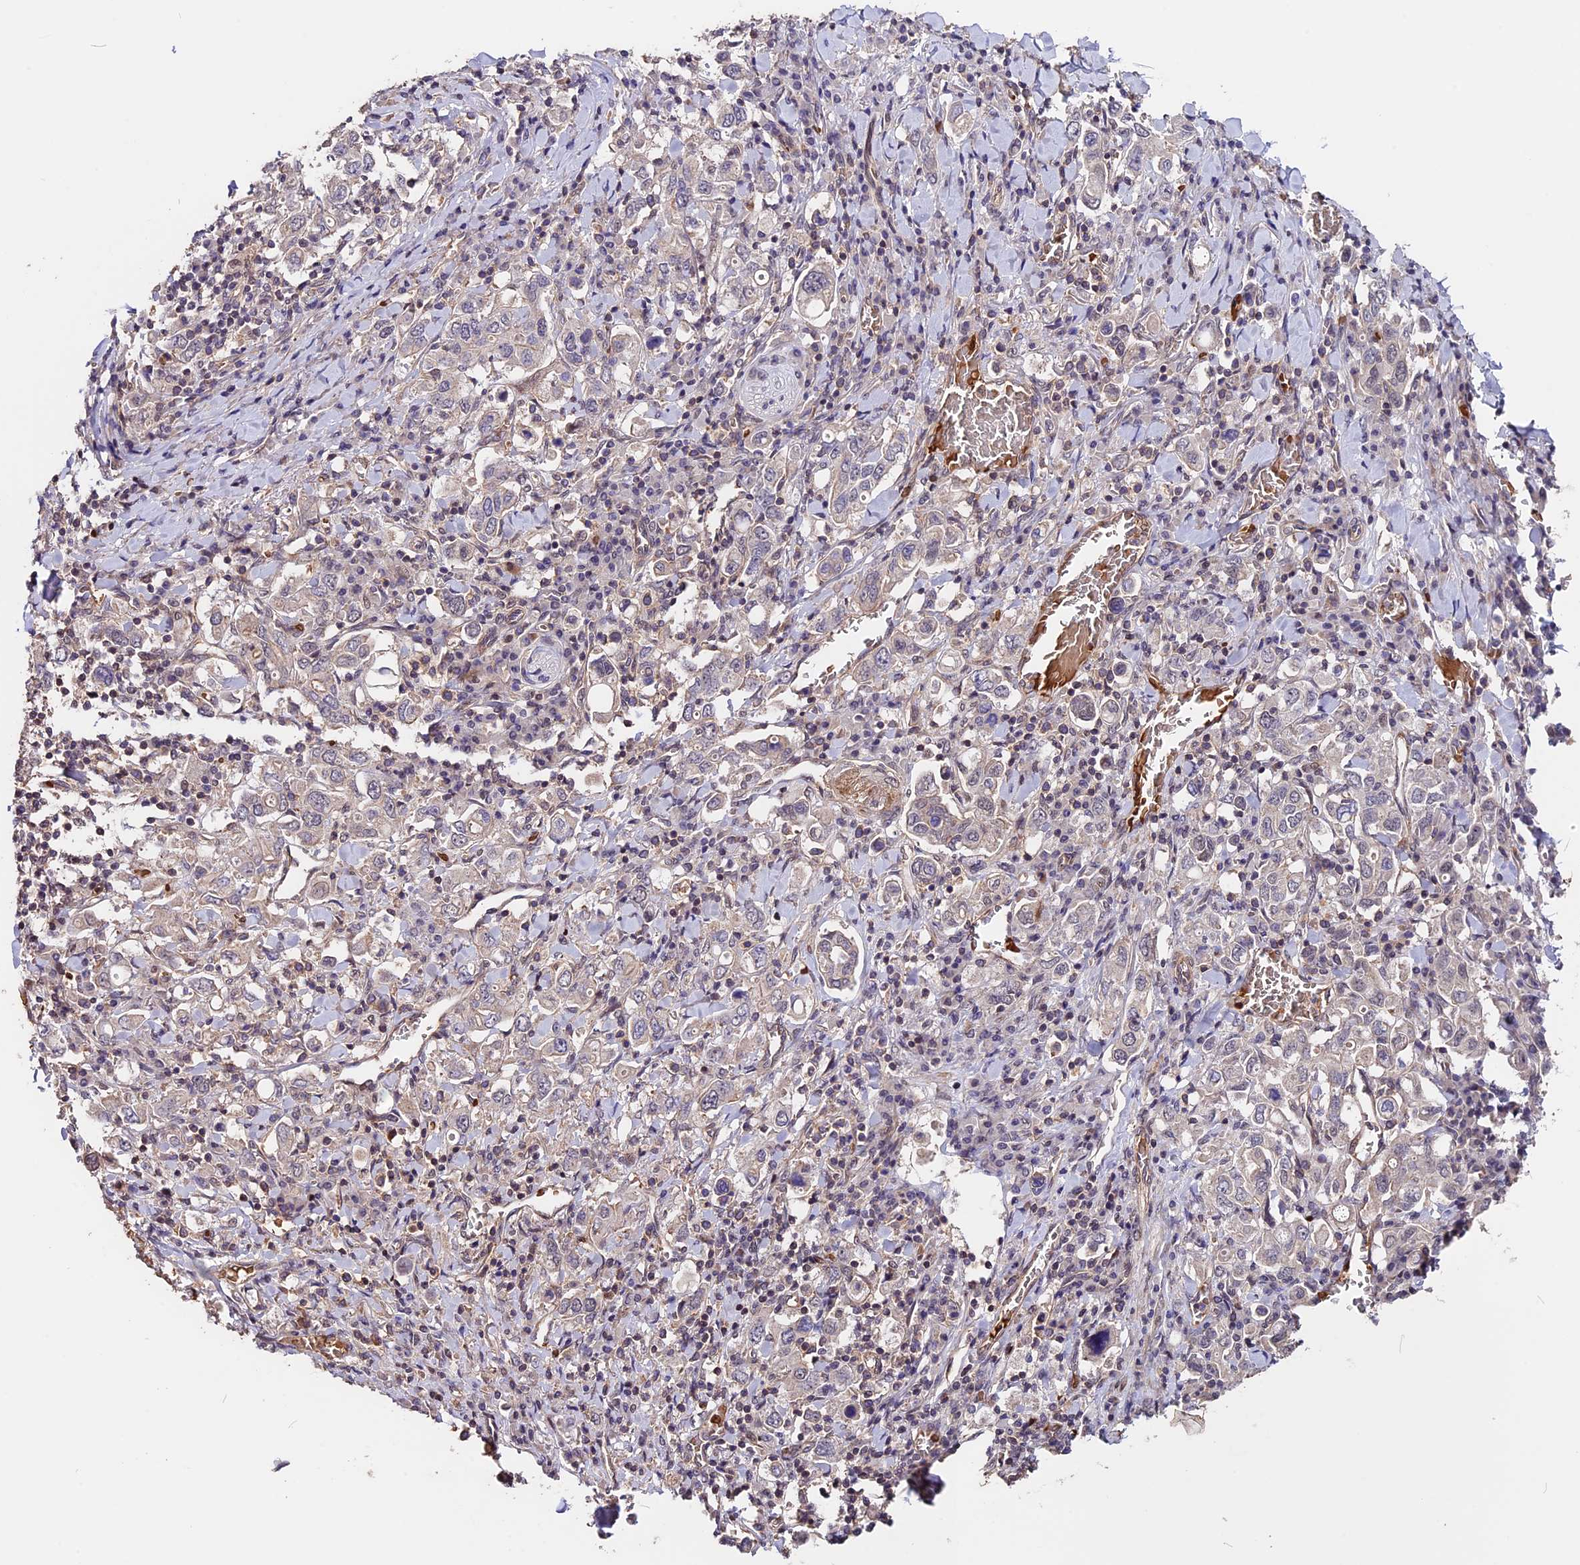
{"staining": {"intensity": "negative", "quantity": "none", "location": "none"}, "tissue": "stomach cancer", "cell_type": "Tumor cells", "image_type": "cancer", "snomed": [{"axis": "morphology", "description": "Adenocarcinoma, NOS"}, {"axis": "topography", "description": "Stomach, upper"}], "caption": "Tumor cells show no significant expression in stomach cancer.", "gene": "ZC3H10", "patient": {"sex": "male", "age": 62}}